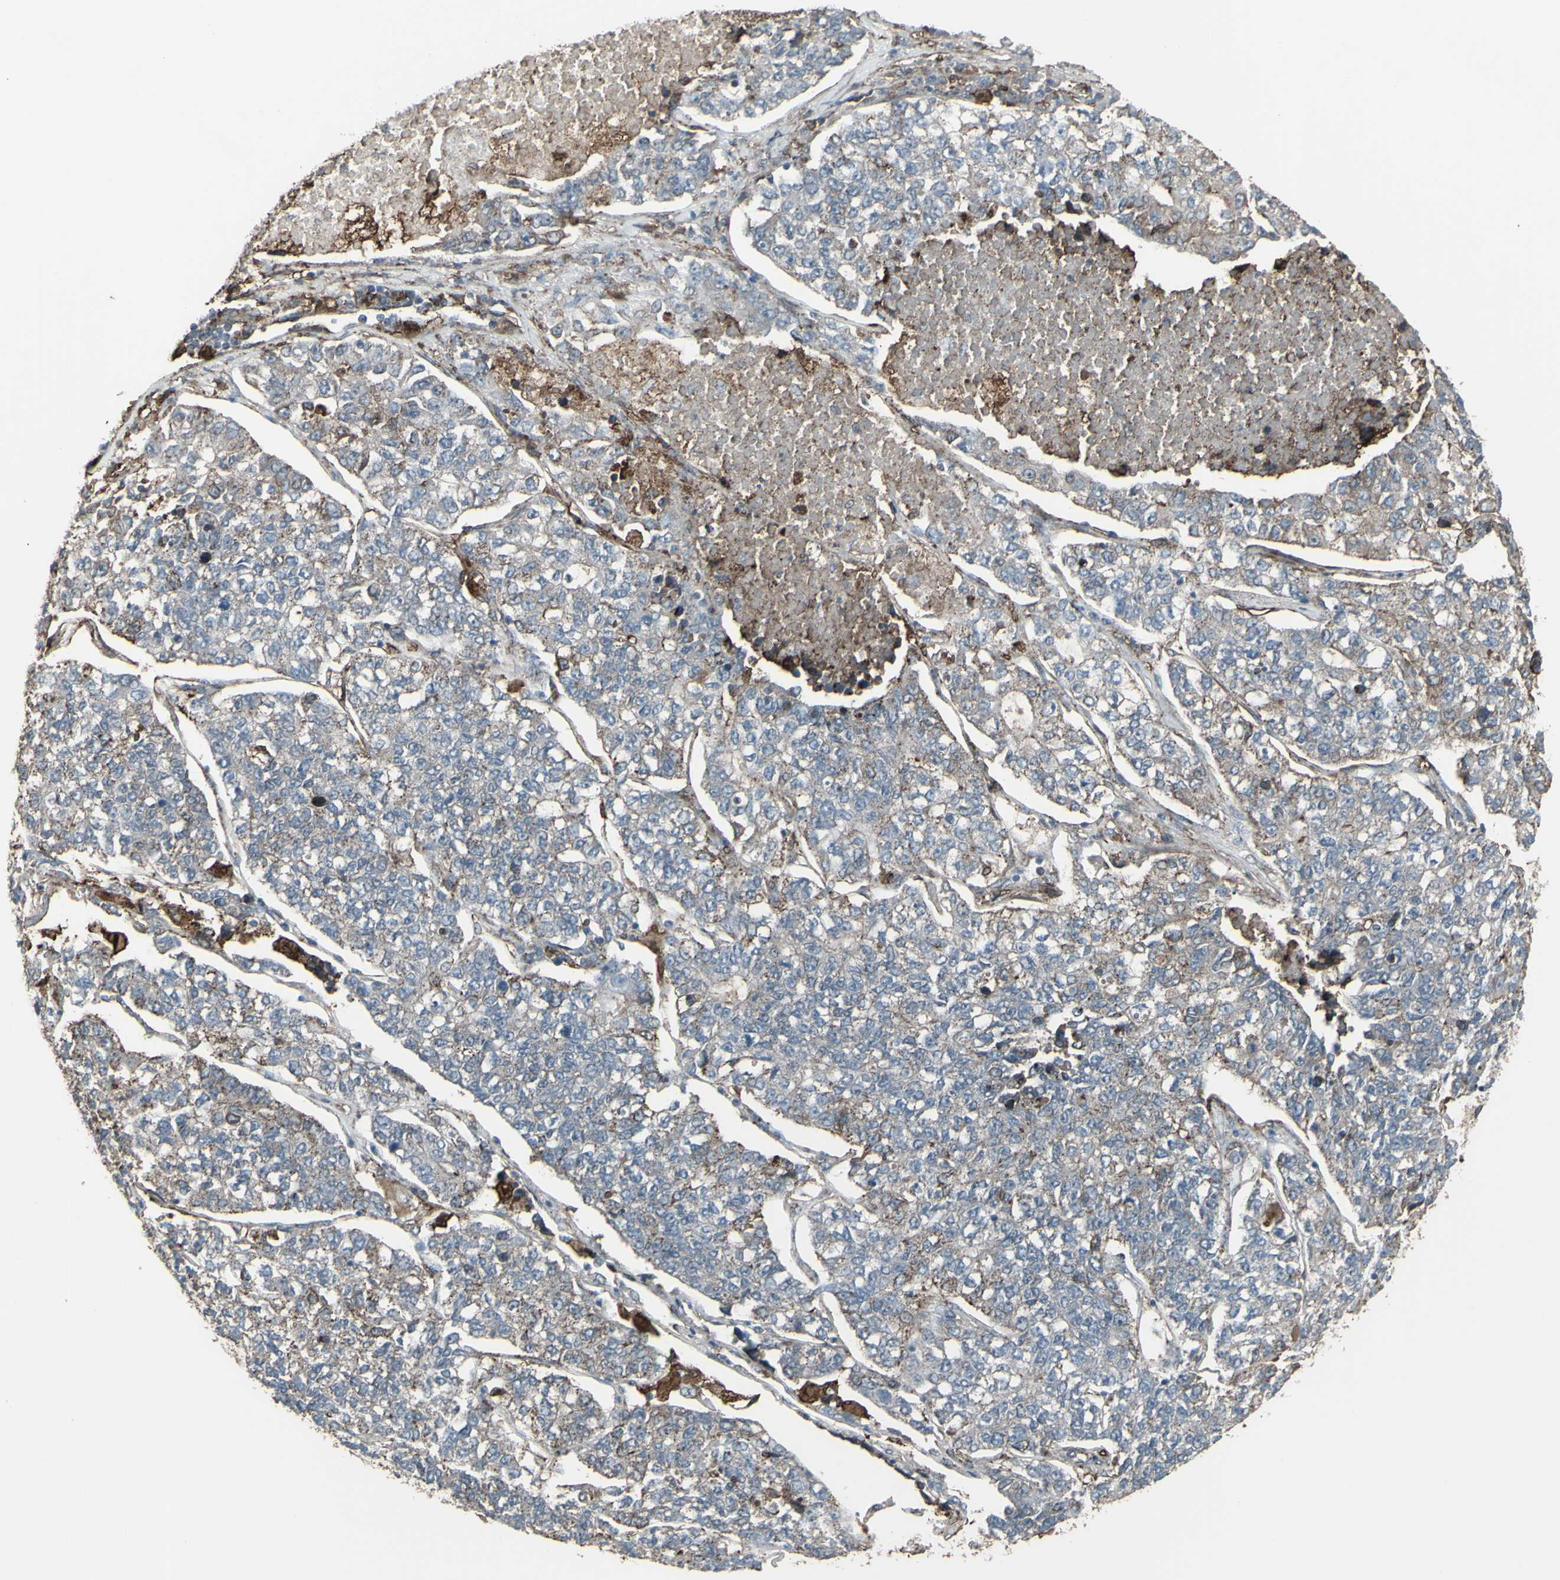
{"staining": {"intensity": "moderate", "quantity": "<25%", "location": "cytoplasmic/membranous"}, "tissue": "lung cancer", "cell_type": "Tumor cells", "image_type": "cancer", "snomed": [{"axis": "morphology", "description": "Adenocarcinoma, NOS"}, {"axis": "topography", "description": "Lung"}], "caption": "An image of human lung cancer (adenocarcinoma) stained for a protein demonstrates moderate cytoplasmic/membranous brown staining in tumor cells. The staining is performed using DAB (3,3'-diaminobenzidine) brown chromogen to label protein expression. The nuclei are counter-stained blue using hematoxylin.", "gene": "SMO", "patient": {"sex": "male", "age": 49}}